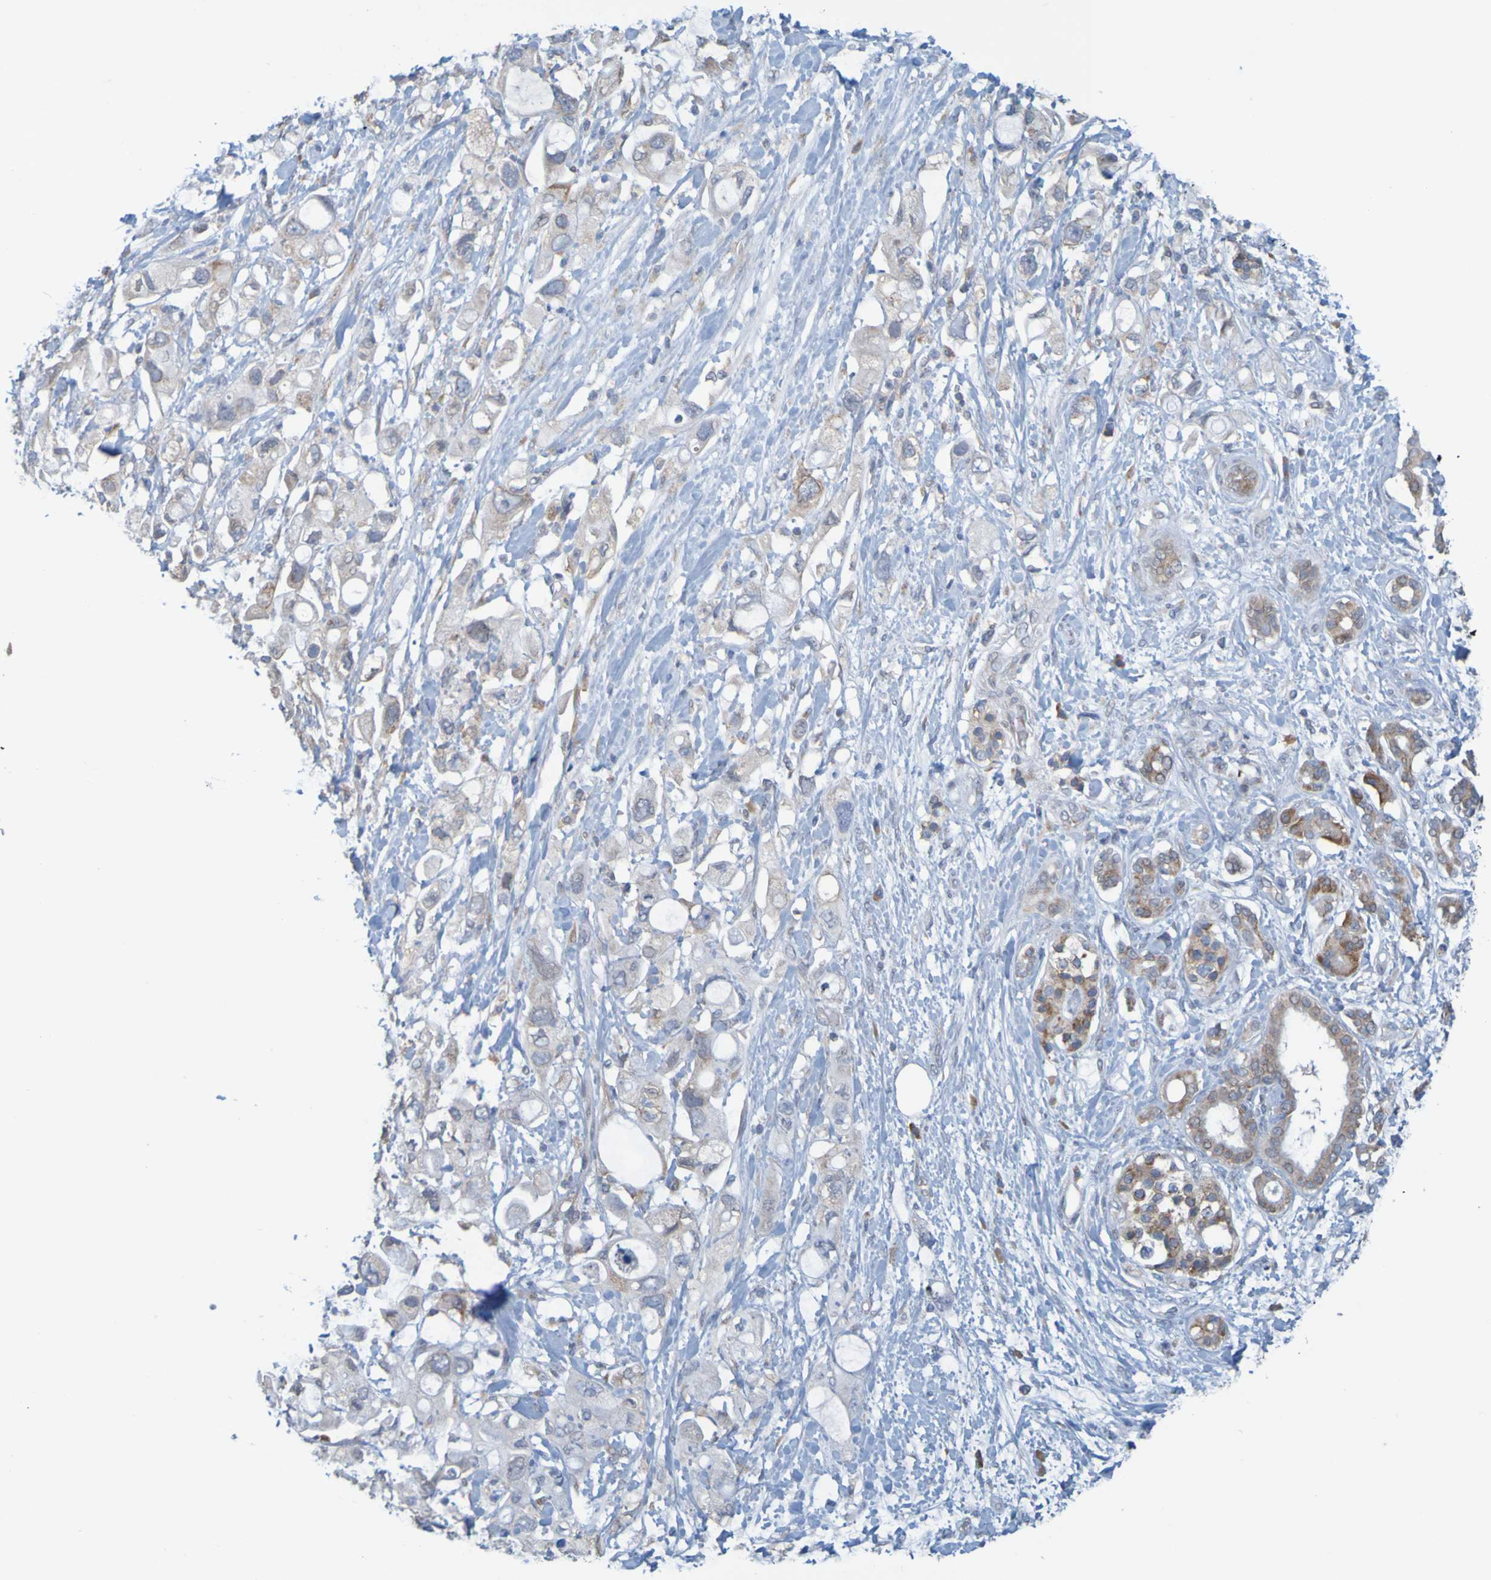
{"staining": {"intensity": "strong", "quantity": "<25%", "location": "cytoplasmic/membranous"}, "tissue": "pancreatic cancer", "cell_type": "Tumor cells", "image_type": "cancer", "snomed": [{"axis": "morphology", "description": "Adenocarcinoma, NOS"}, {"axis": "topography", "description": "Pancreas"}], "caption": "A high-resolution micrograph shows immunohistochemistry (IHC) staining of adenocarcinoma (pancreatic), which shows strong cytoplasmic/membranous staining in about <25% of tumor cells.", "gene": "MOGS", "patient": {"sex": "female", "age": 56}}